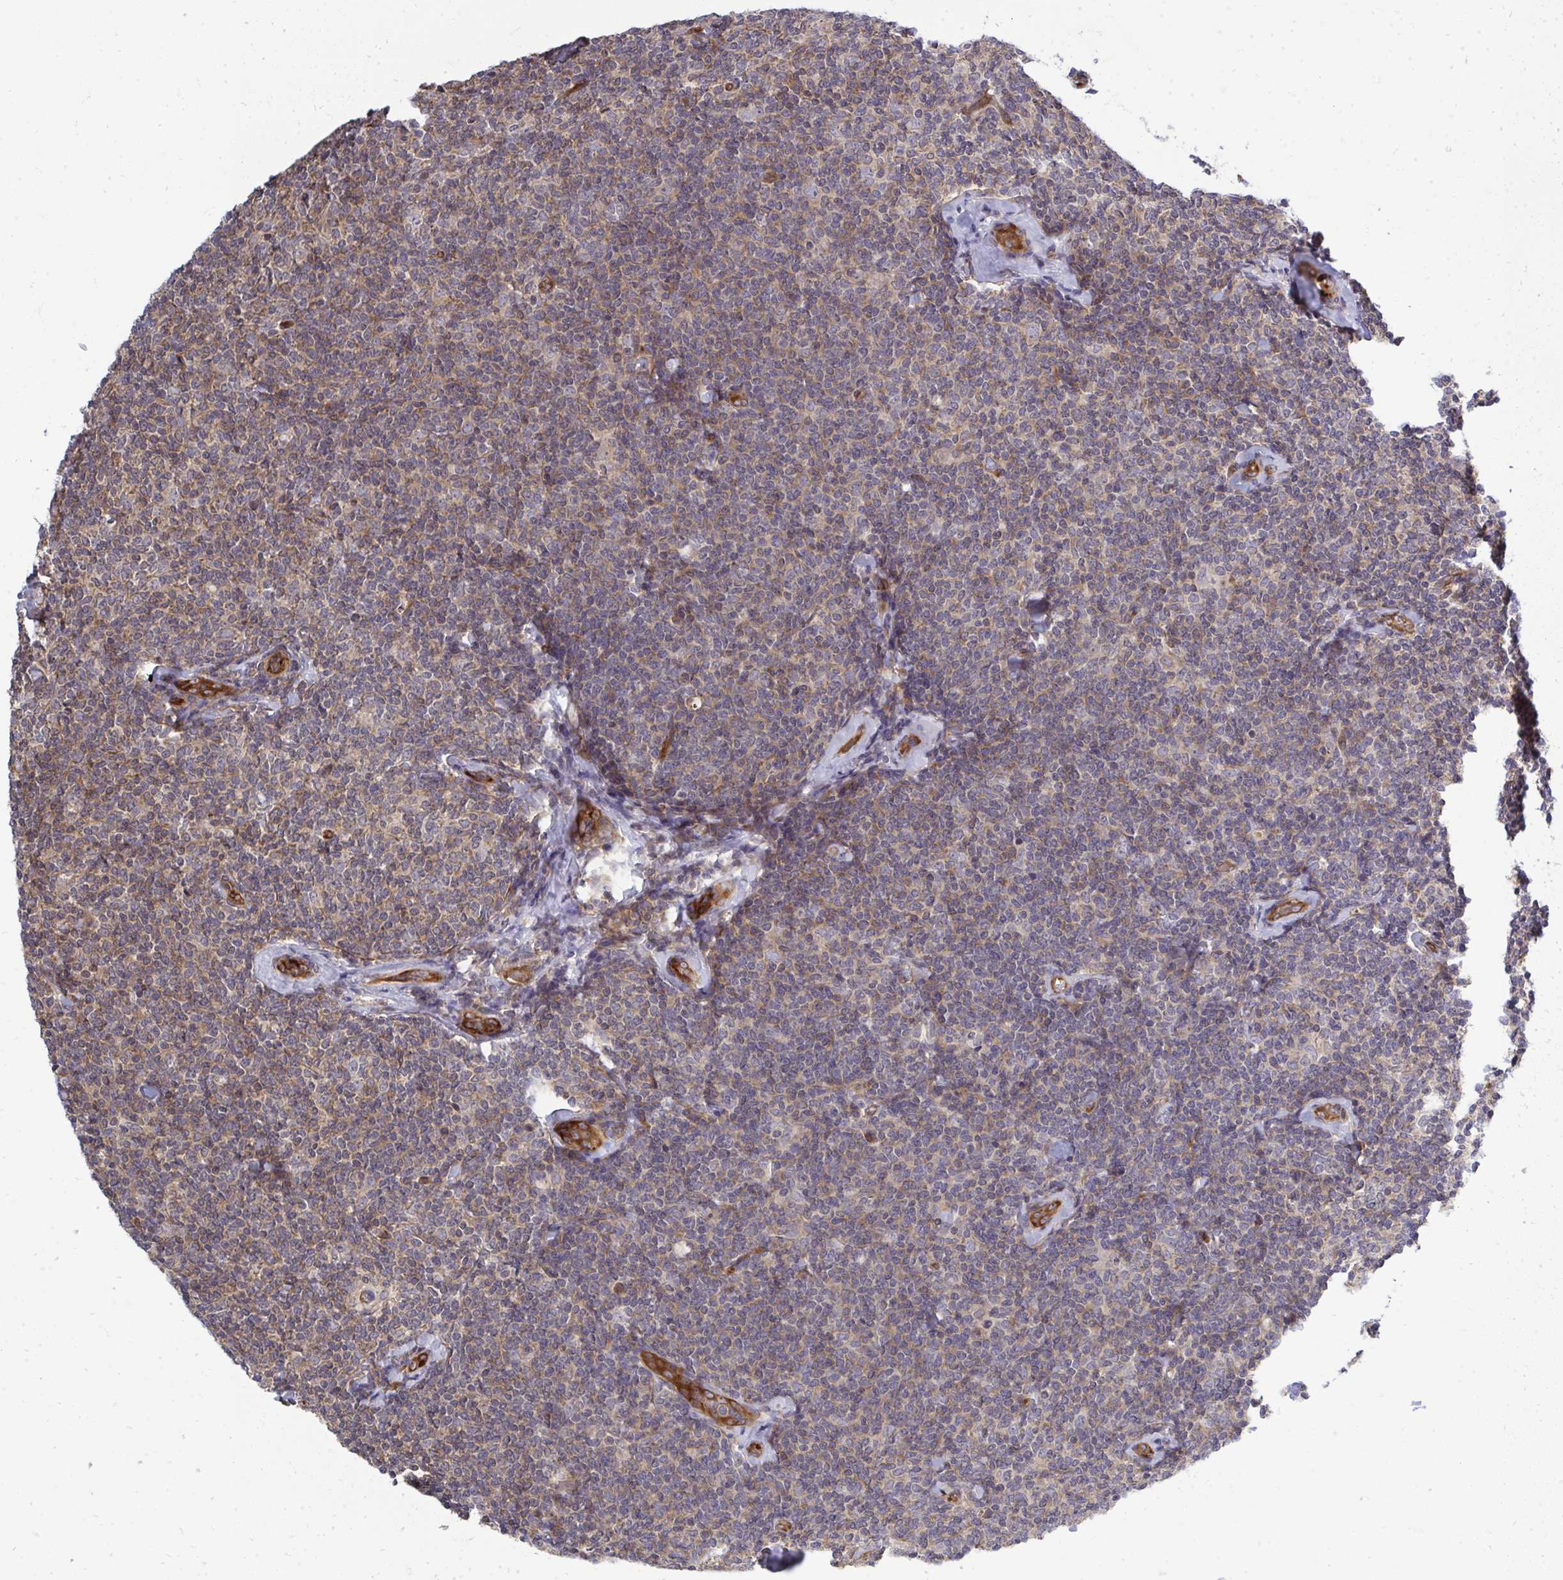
{"staining": {"intensity": "weak", "quantity": ">75%", "location": "cytoplasmic/membranous"}, "tissue": "lymphoma", "cell_type": "Tumor cells", "image_type": "cancer", "snomed": [{"axis": "morphology", "description": "Malignant lymphoma, non-Hodgkin's type, Low grade"}, {"axis": "topography", "description": "Lymph node"}], "caption": "Low-grade malignant lymphoma, non-Hodgkin's type stained with immunohistochemistry demonstrates weak cytoplasmic/membranous expression in about >75% of tumor cells. The protein is shown in brown color, while the nuclei are stained blue.", "gene": "FUT10", "patient": {"sex": "female", "age": 56}}